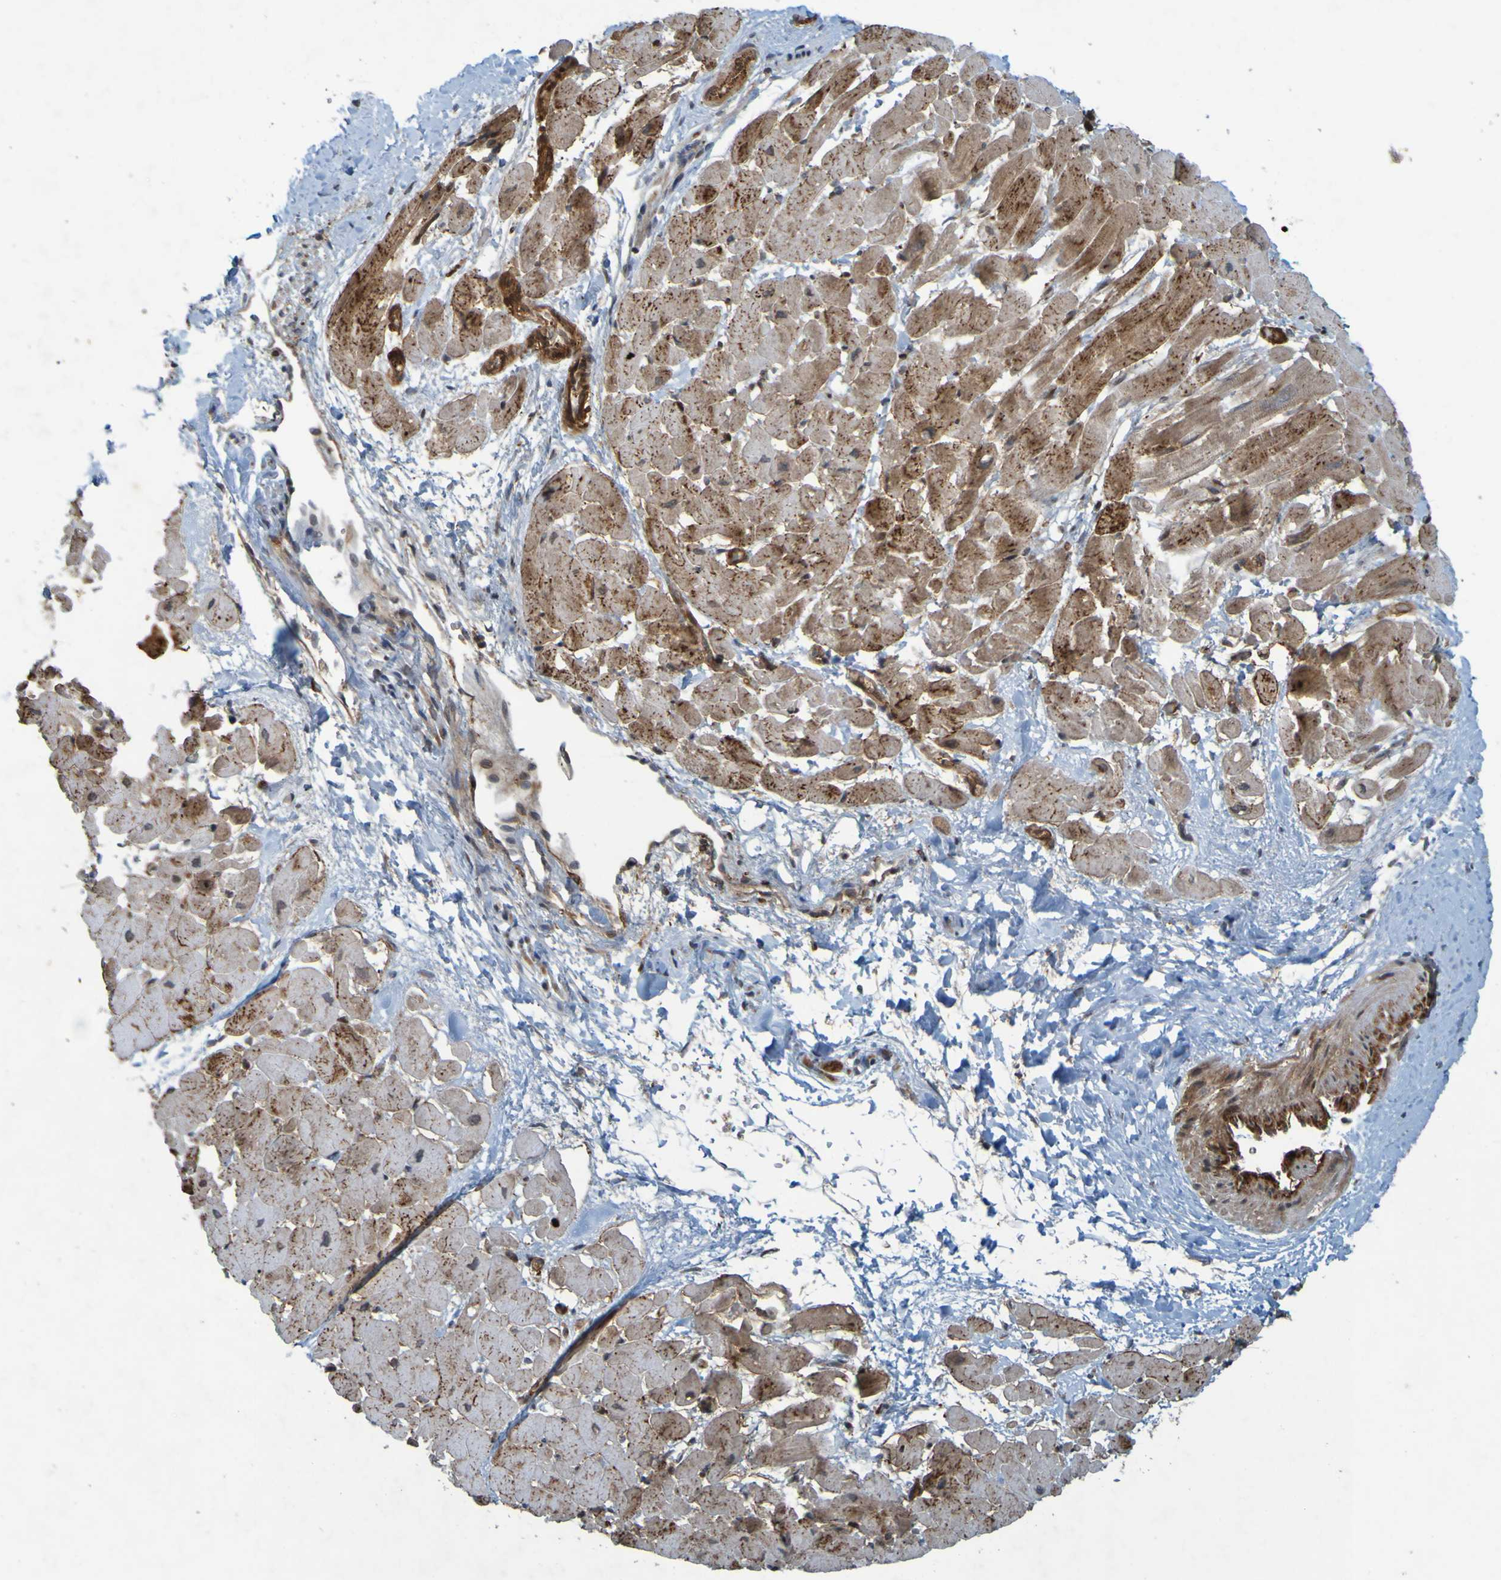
{"staining": {"intensity": "moderate", "quantity": ">75%", "location": "cytoplasmic/membranous"}, "tissue": "heart muscle", "cell_type": "Cardiomyocytes", "image_type": "normal", "snomed": [{"axis": "morphology", "description": "Normal tissue, NOS"}, {"axis": "topography", "description": "Heart"}], "caption": "Moderate cytoplasmic/membranous protein staining is seen in approximately >75% of cardiomyocytes in heart muscle. The protein of interest is shown in brown color, while the nuclei are stained blue.", "gene": "GUCY1A1", "patient": {"sex": "male", "age": 45}}